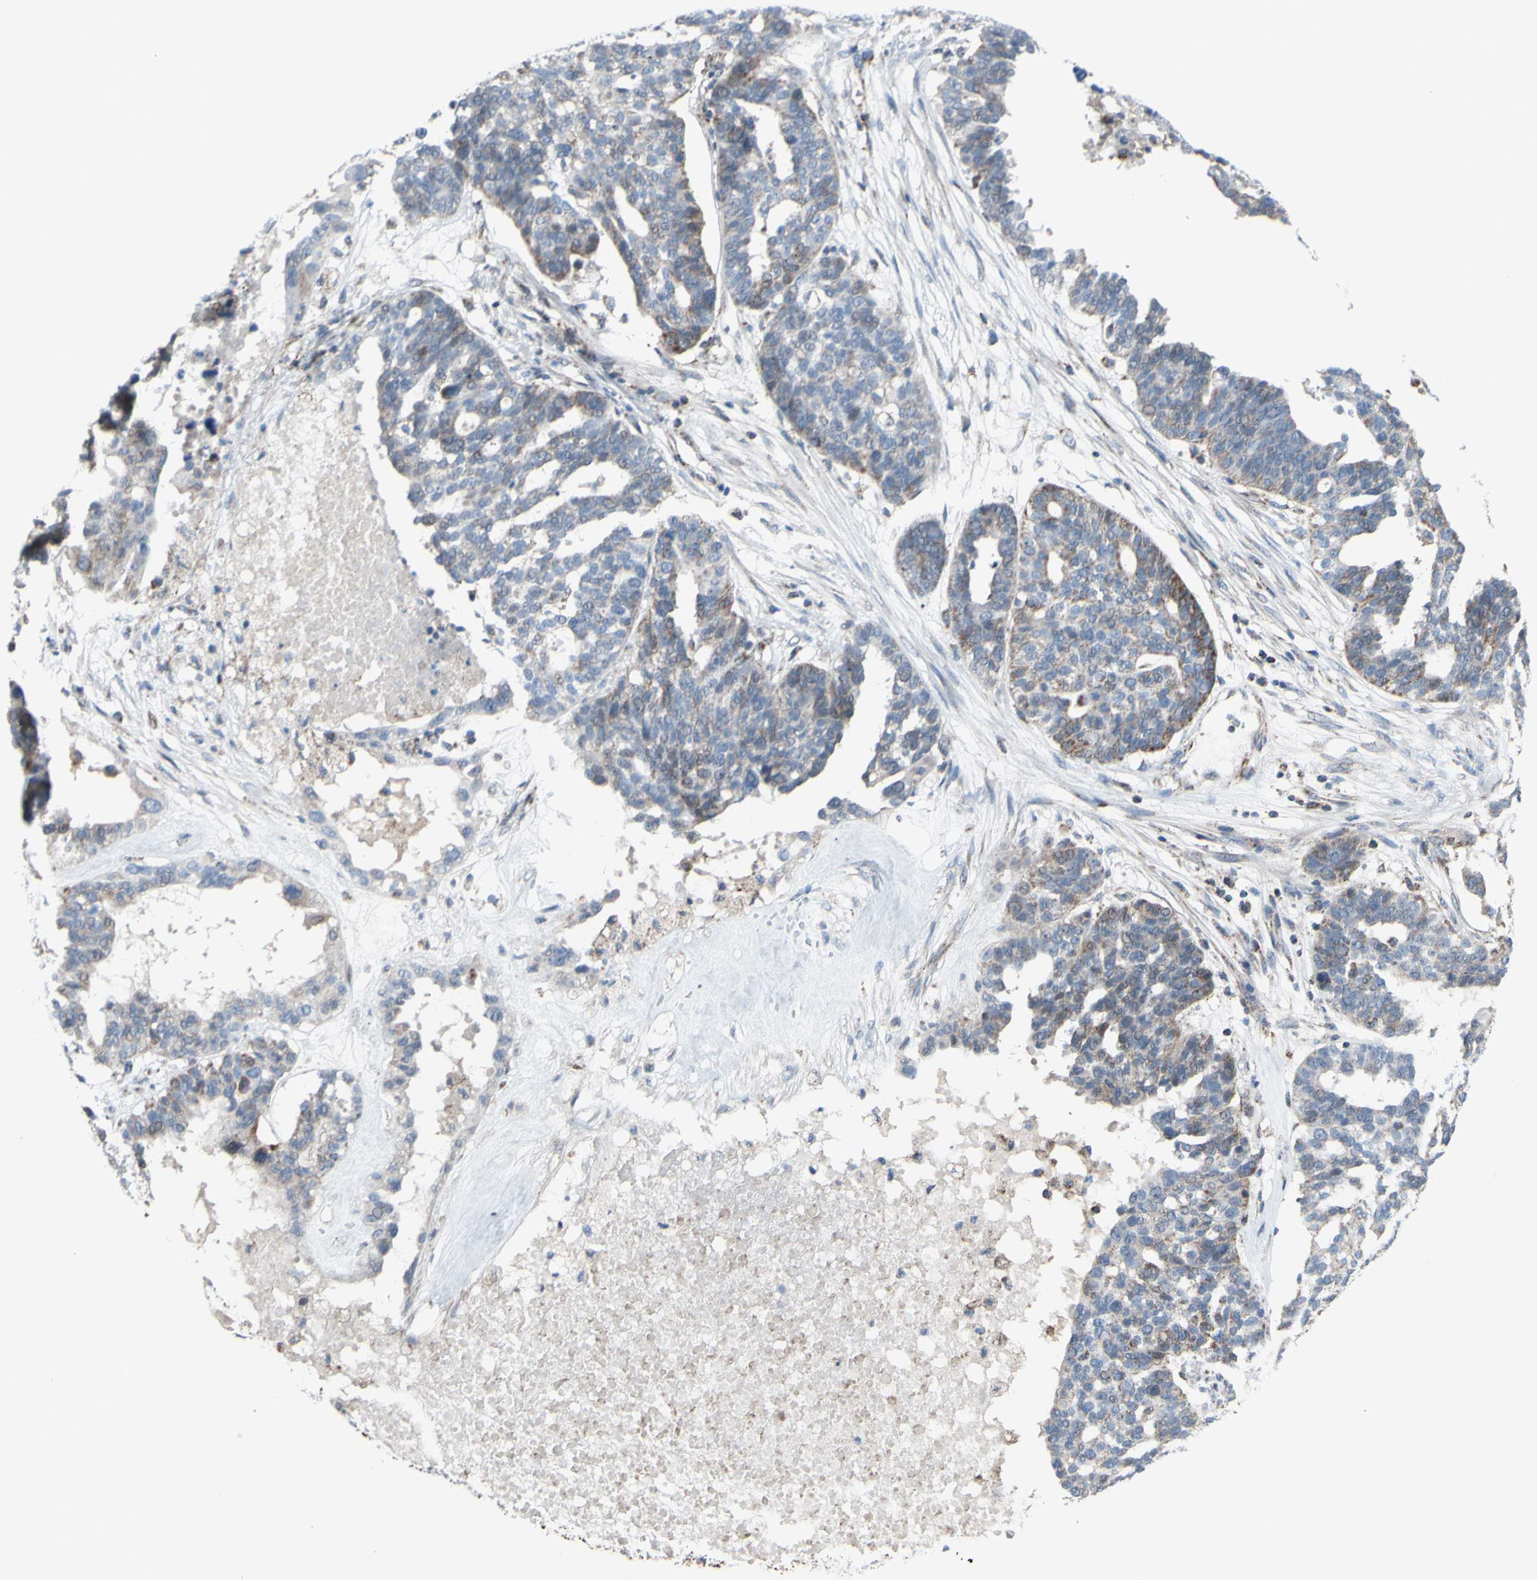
{"staining": {"intensity": "weak", "quantity": "25%-75%", "location": "cytoplasmic/membranous"}, "tissue": "ovarian cancer", "cell_type": "Tumor cells", "image_type": "cancer", "snomed": [{"axis": "morphology", "description": "Cystadenocarcinoma, serous, NOS"}, {"axis": "topography", "description": "Ovary"}], "caption": "A high-resolution image shows IHC staining of ovarian serous cystadenocarcinoma, which displays weak cytoplasmic/membranous expression in about 25%-75% of tumor cells. (IHC, brightfield microscopy, high magnification).", "gene": "GLT8D1", "patient": {"sex": "female", "age": 59}}